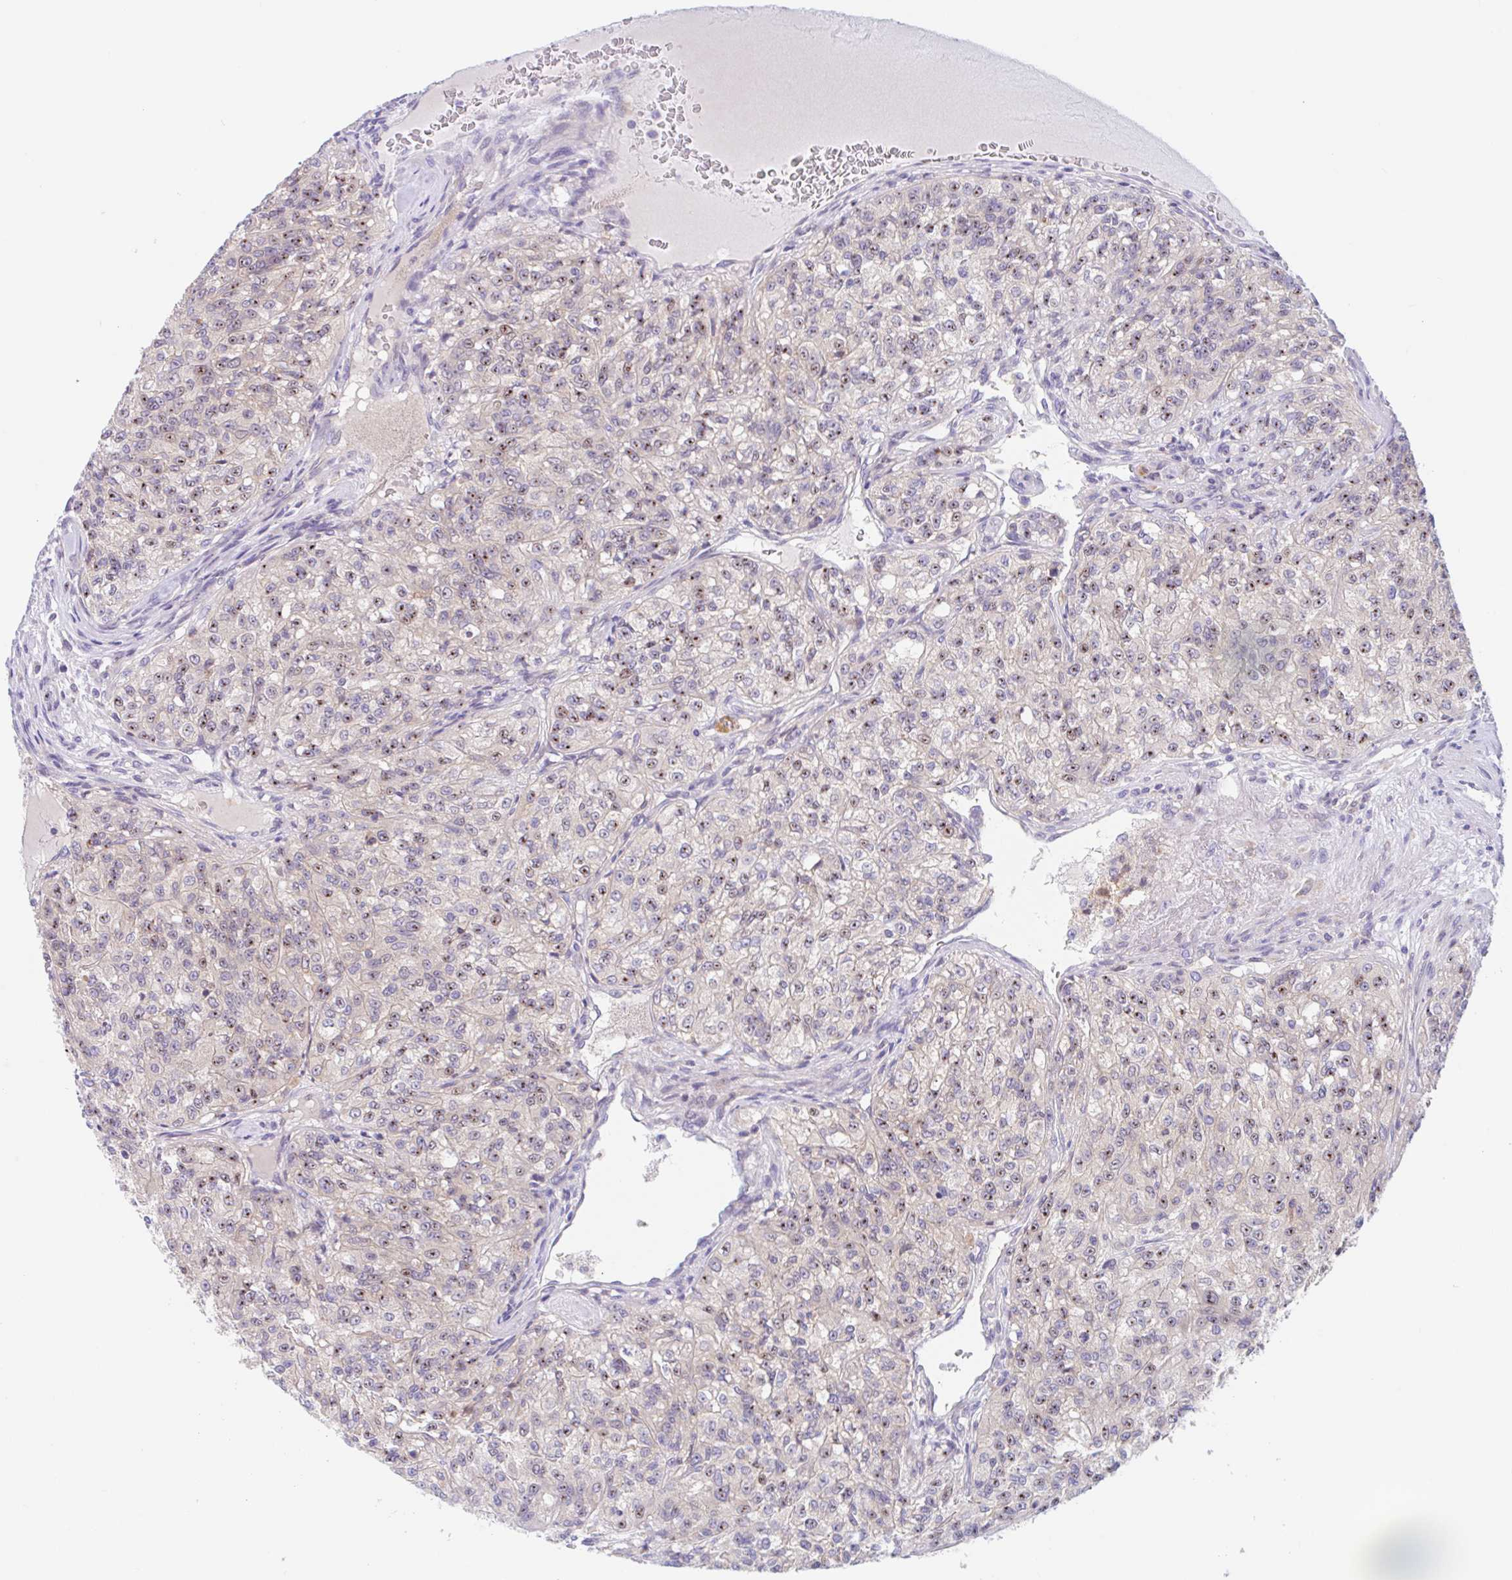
{"staining": {"intensity": "moderate", "quantity": ">75%", "location": "nuclear"}, "tissue": "renal cancer", "cell_type": "Tumor cells", "image_type": "cancer", "snomed": [{"axis": "morphology", "description": "Adenocarcinoma, NOS"}, {"axis": "topography", "description": "Kidney"}], "caption": "The photomicrograph shows a brown stain indicating the presence of a protein in the nuclear of tumor cells in renal cancer.", "gene": "TMEM86A", "patient": {"sex": "female", "age": 63}}